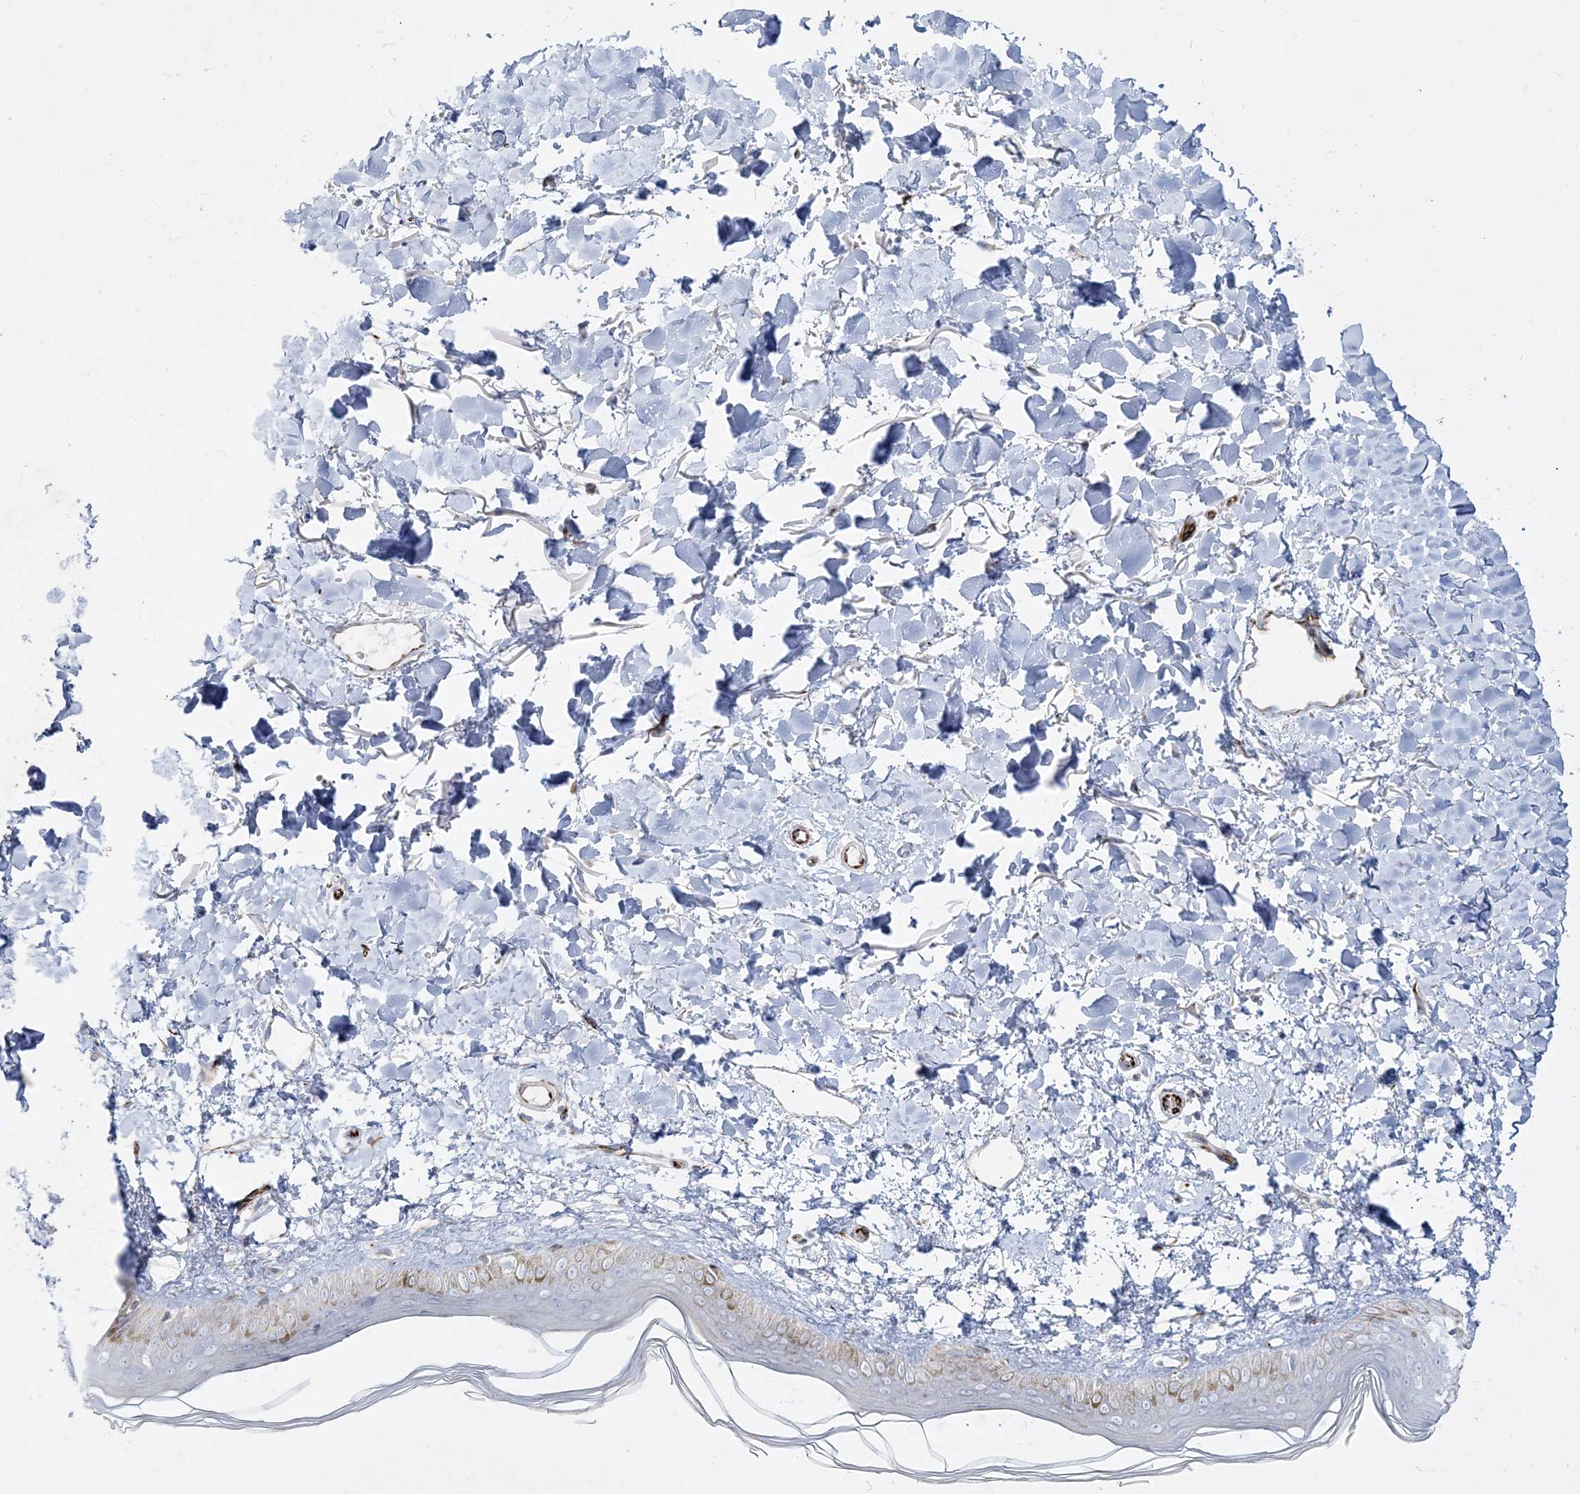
{"staining": {"intensity": "negative", "quantity": "none", "location": "none"}, "tissue": "skin", "cell_type": "Fibroblasts", "image_type": "normal", "snomed": [{"axis": "morphology", "description": "Normal tissue, NOS"}, {"axis": "topography", "description": "Skin"}], "caption": "Image shows no protein staining in fibroblasts of unremarkable skin.", "gene": "GPAT2", "patient": {"sex": "female", "age": 58}}